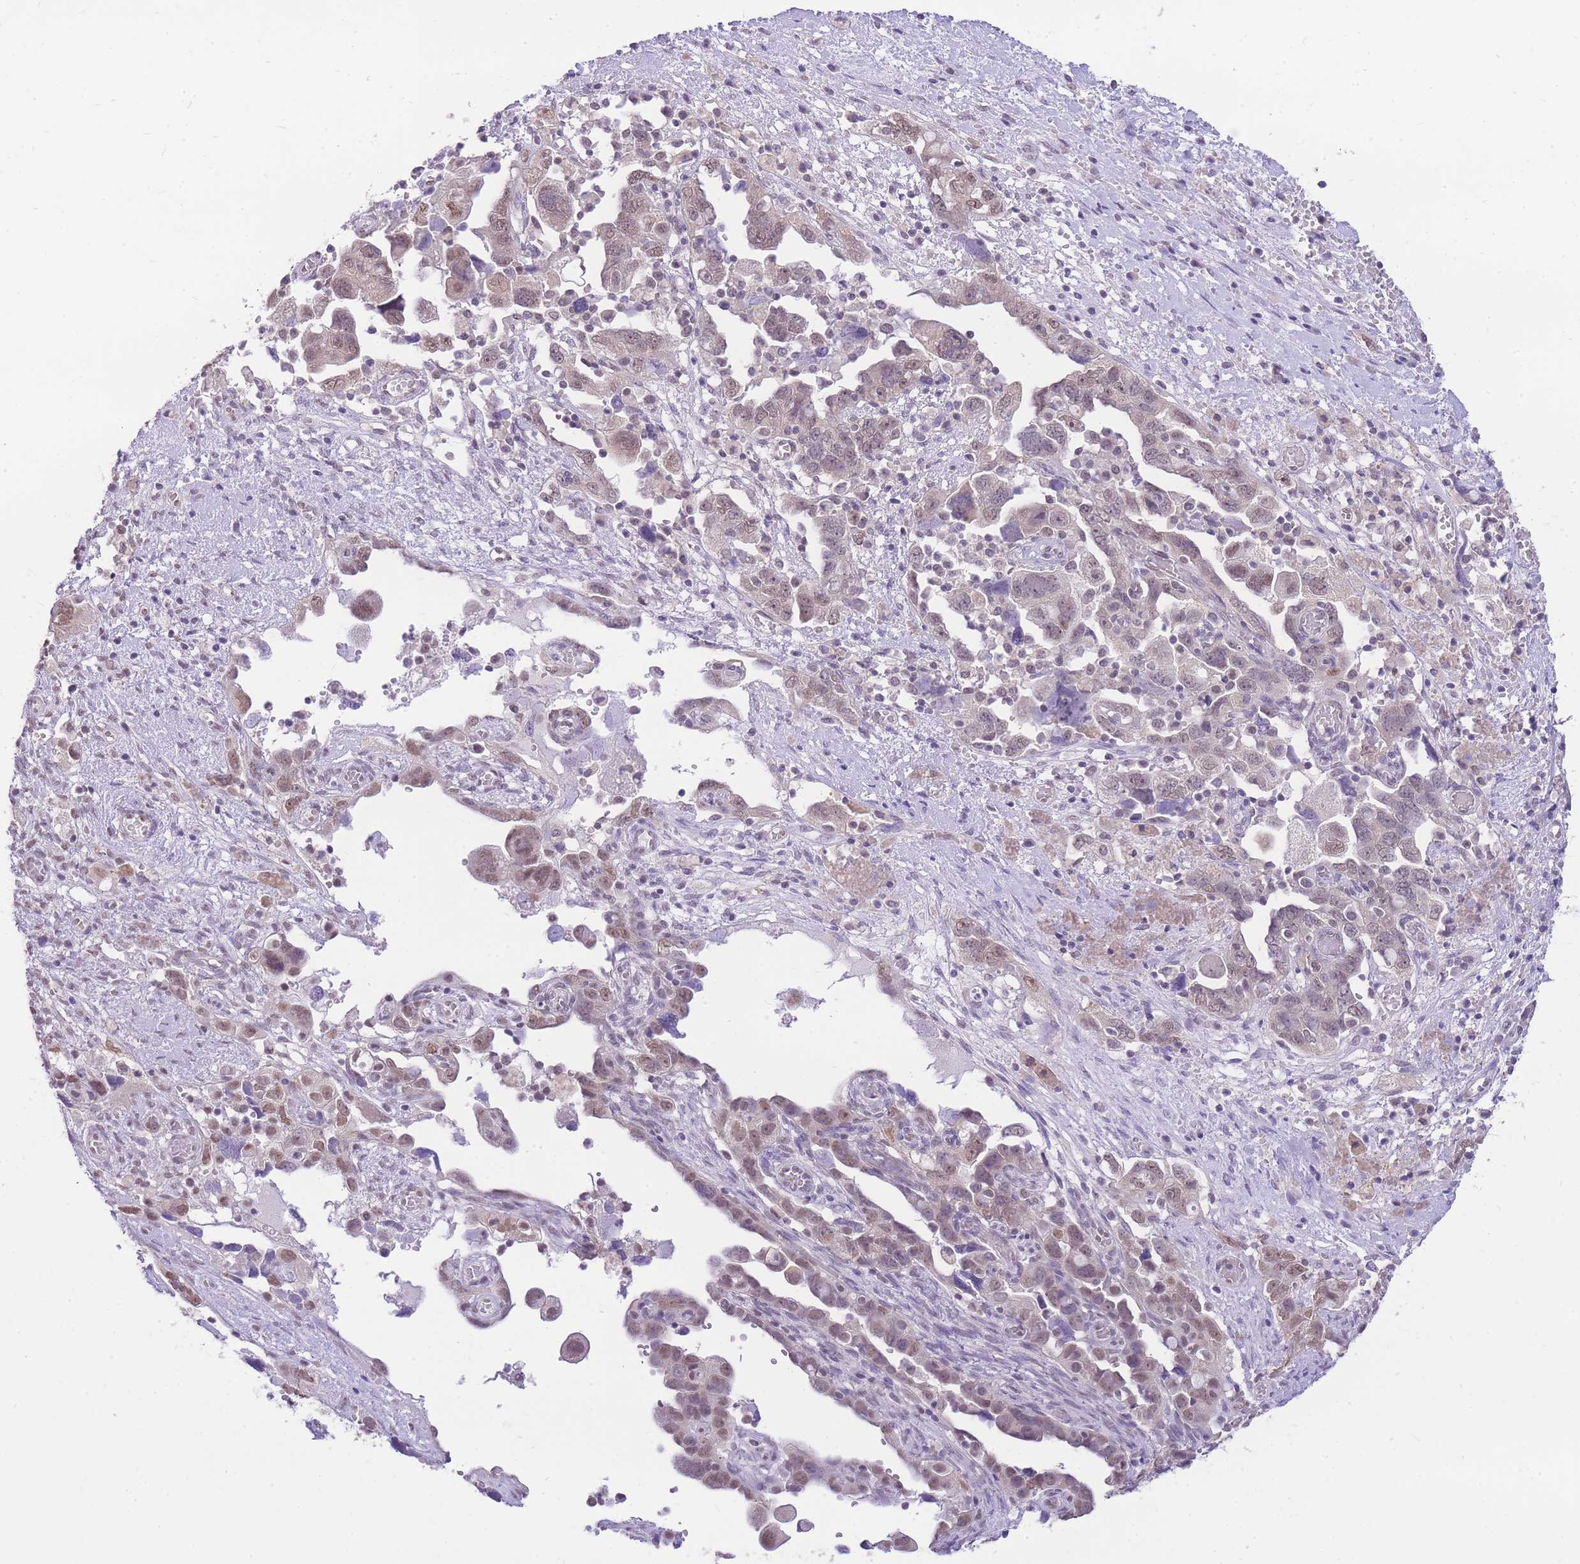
{"staining": {"intensity": "weak", "quantity": "25%-75%", "location": "nuclear"}, "tissue": "ovarian cancer", "cell_type": "Tumor cells", "image_type": "cancer", "snomed": [{"axis": "morphology", "description": "Carcinoma, NOS"}, {"axis": "morphology", "description": "Cystadenocarcinoma, serous, NOS"}, {"axis": "topography", "description": "Ovary"}], "caption": "DAB immunohistochemical staining of ovarian cancer displays weak nuclear protein expression in about 25%-75% of tumor cells. (DAB IHC with brightfield microscopy, high magnification).", "gene": "S100PBP", "patient": {"sex": "female", "age": 69}}